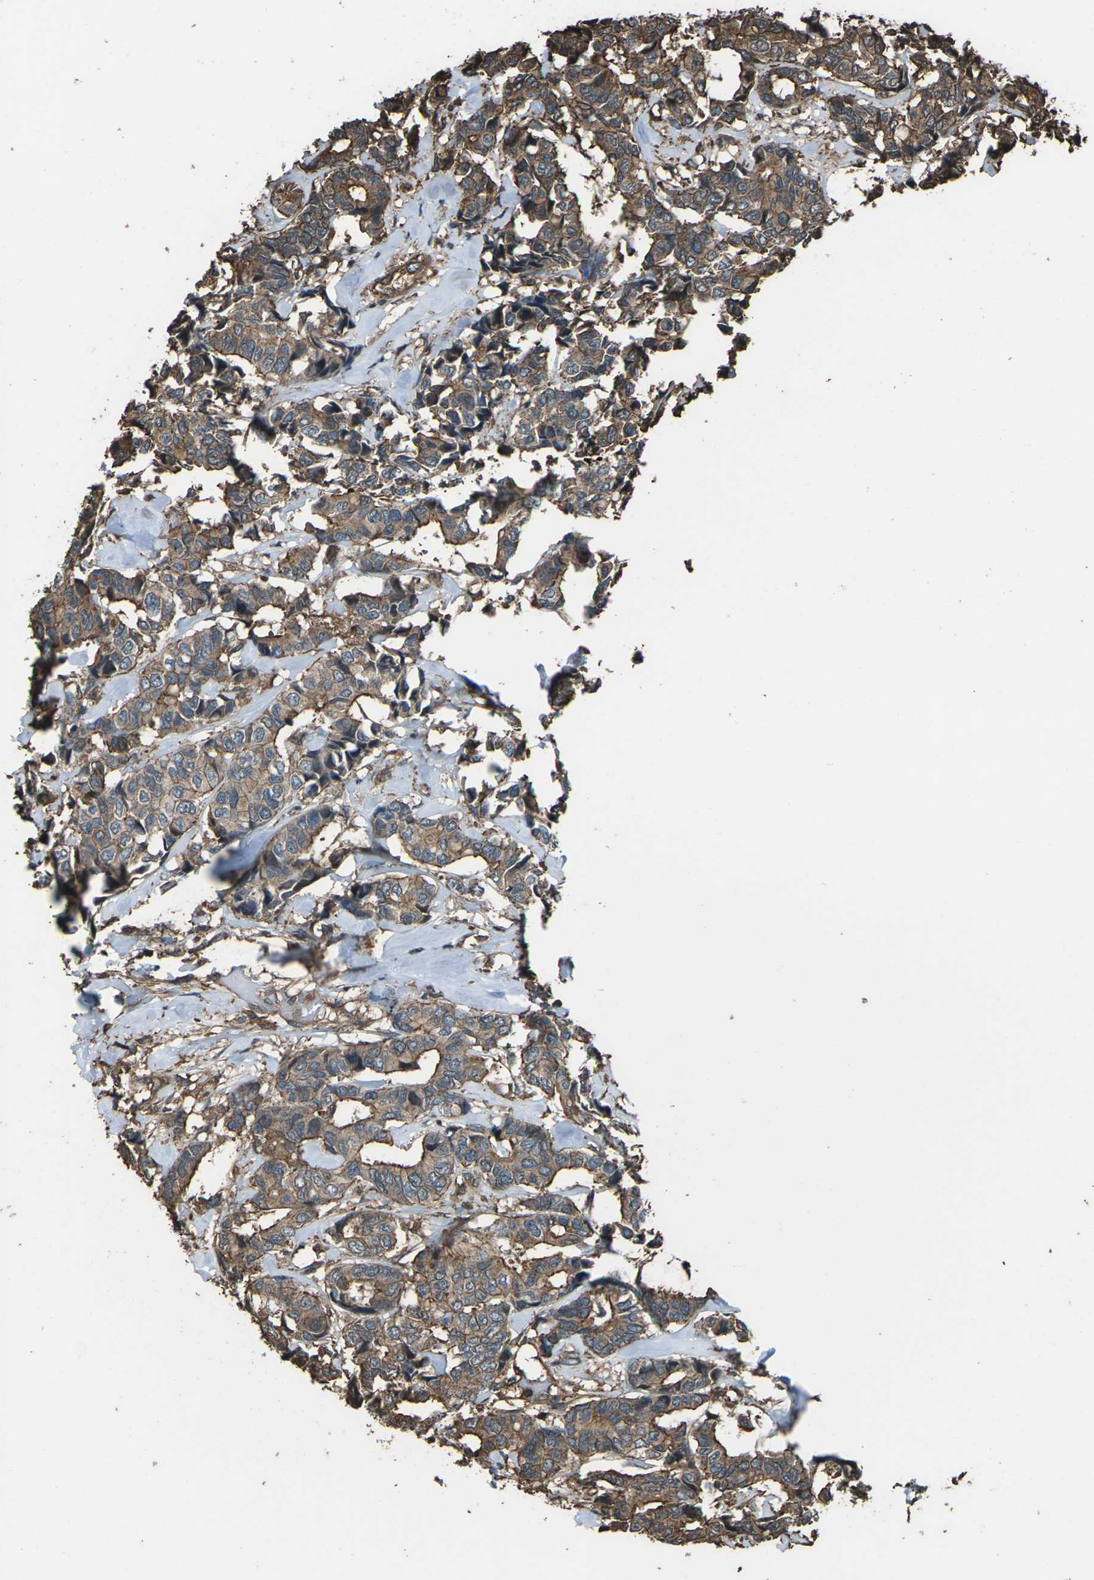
{"staining": {"intensity": "moderate", "quantity": ">75%", "location": "cytoplasmic/membranous"}, "tissue": "breast cancer", "cell_type": "Tumor cells", "image_type": "cancer", "snomed": [{"axis": "morphology", "description": "Duct carcinoma"}, {"axis": "topography", "description": "Breast"}], "caption": "Human intraductal carcinoma (breast) stained with a brown dye displays moderate cytoplasmic/membranous positive staining in approximately >75% of tumor cells.", "gene": "DHPS", "patient": {"sex": "female", "age": 87}}